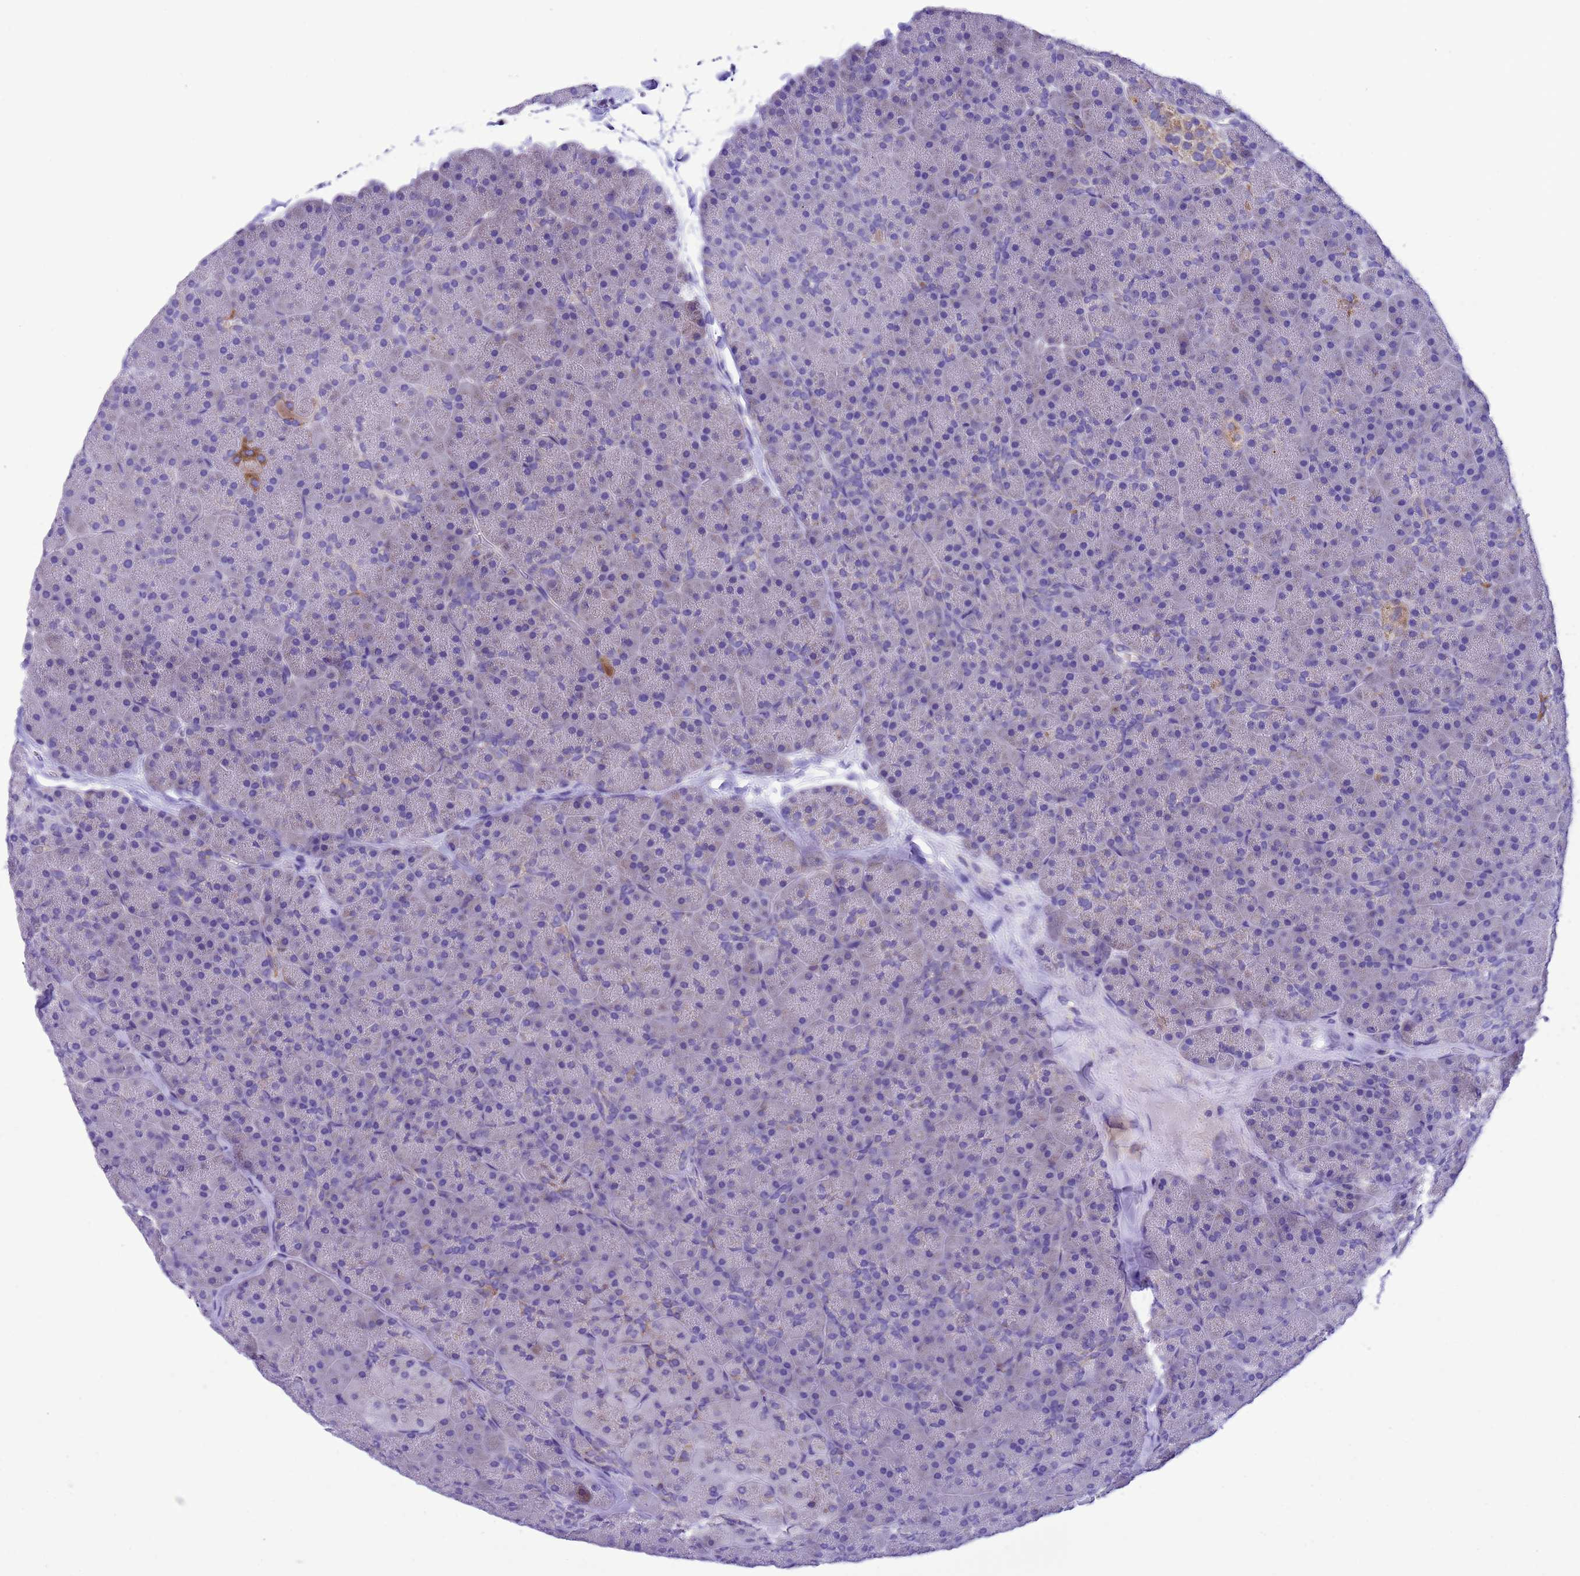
{"staining": {"intensity": "strong", "quantity": "<25%", "location": "cytoplasmic/membranous"}, "tissue": "pancreas", "cell_type": "Exocrine glandular cells", "image_type": "normal", "snomed": [{"axis": "morphology", "description": "Normal tissue, NOS"}, {"axis": "topography", "description": "Pancreas"}], "caption": "Pancreas stained with a protein marker shows strong staining in exocrine glandular cells.", "gene": "CCDC191", "patient": {"sex": "male", "age": 36}}